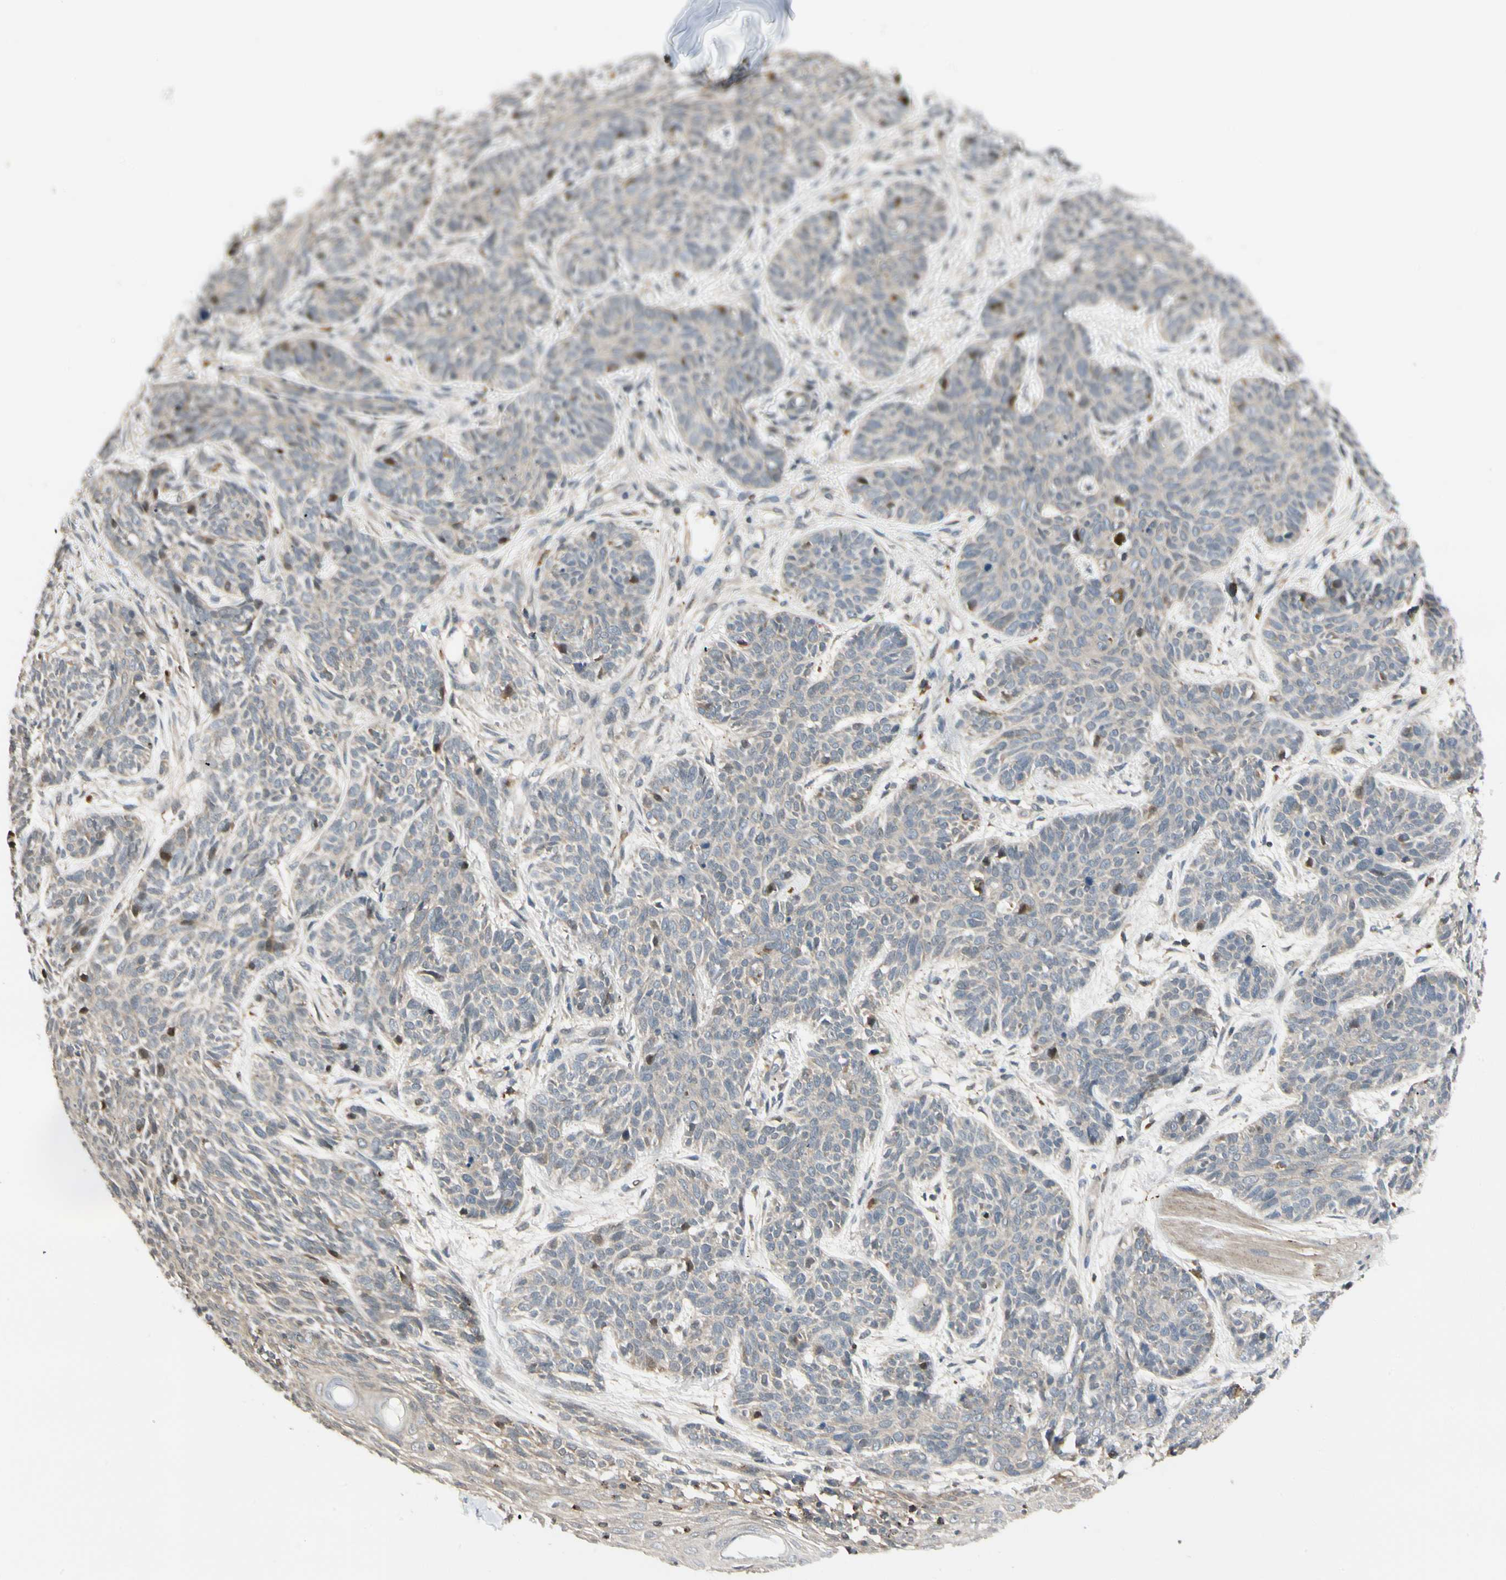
{"staining": {"intensity": "weak", "quantity": "<25%", "location": "cytoplasmic/membranous"}, "tissue": "skin cancer", "cell_type": "Tumor cells", "image_type": "cancer", "snomed": [{"axis": "morphology", "description": "Normal tissue, NOS"}, {"axis": "morphology", "description": "Basal cell carcinoma"}, {"axis": "topography", "description": "Skin"}], "caption": "There is no significant staining in tumor cells of basal cell carcinoma (skin).", "gene": "EVC", "patient": {"sex": "male", "age": 52}}